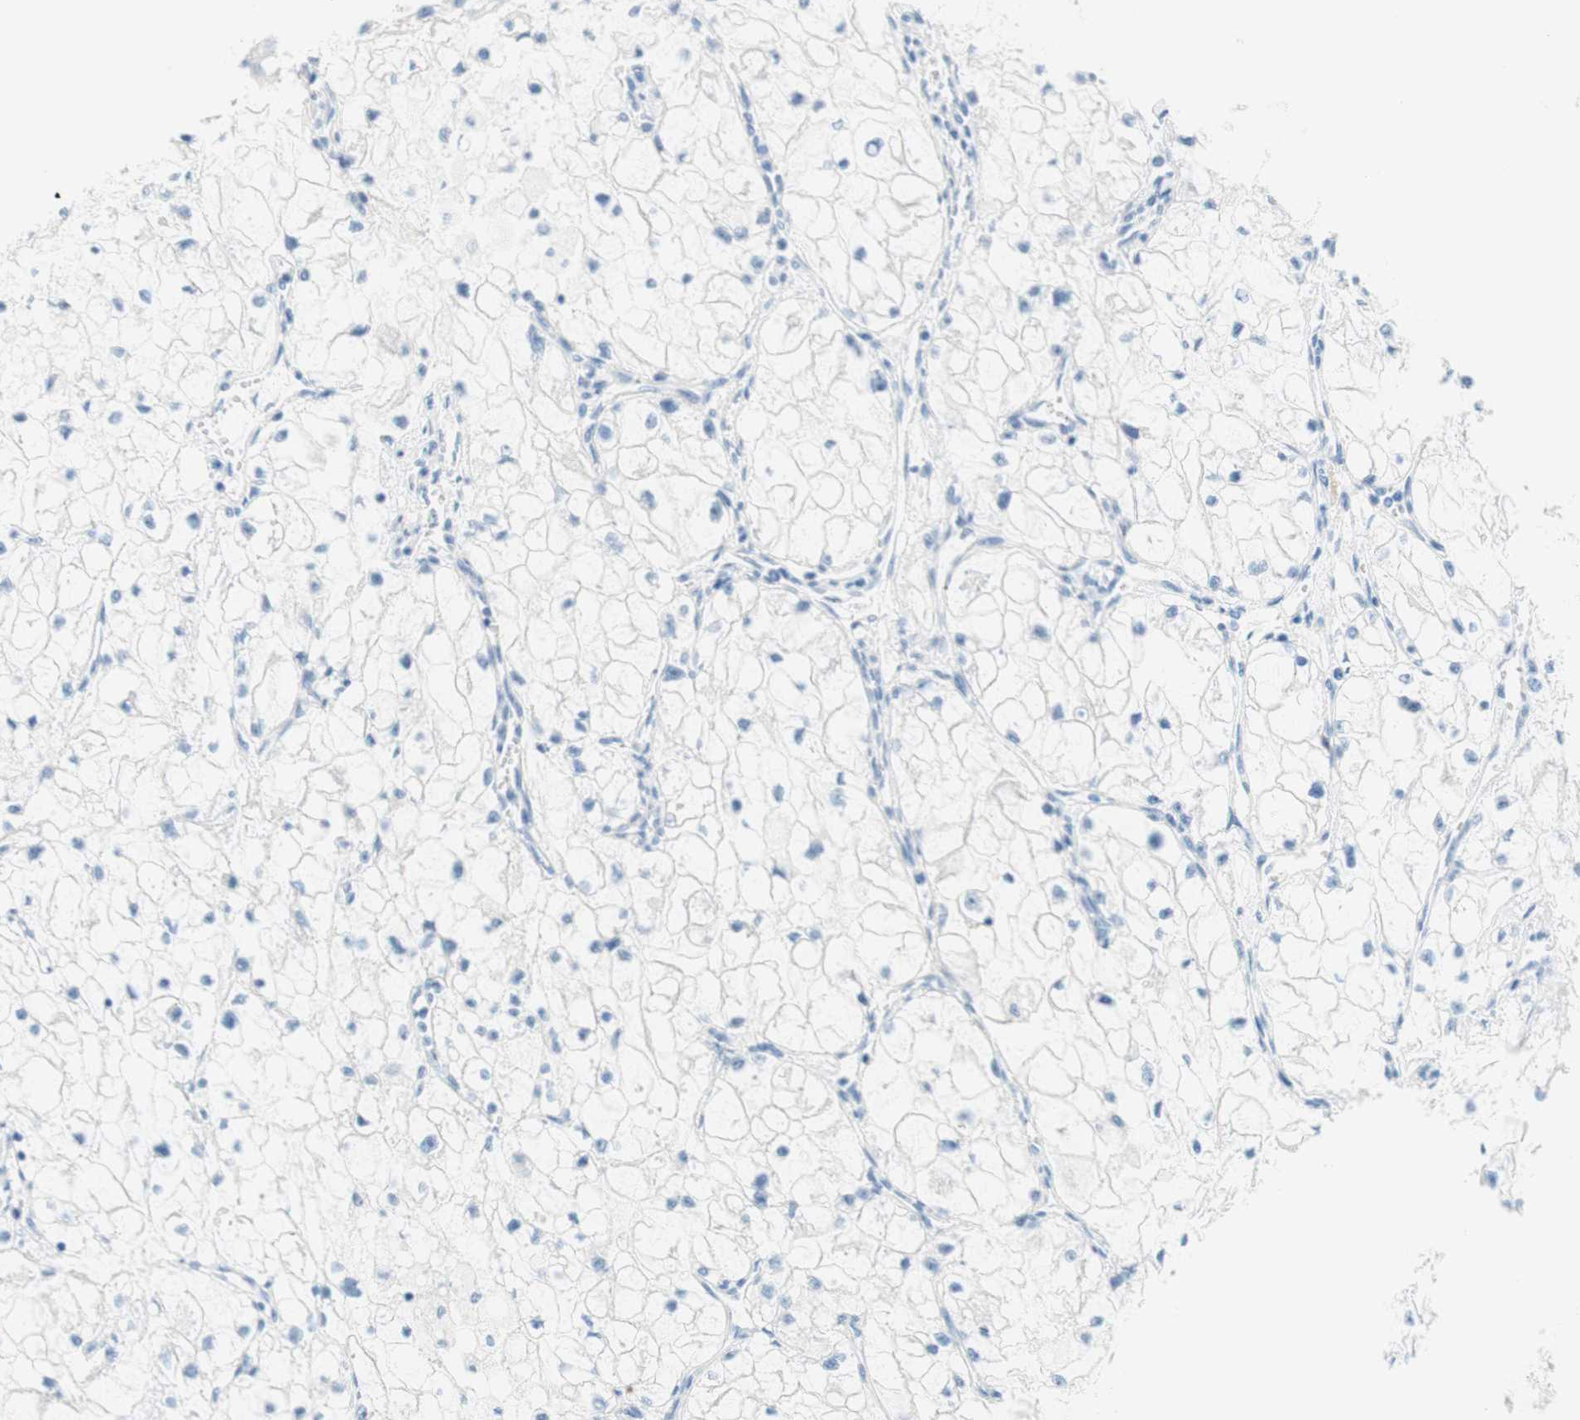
{"staining": {"intensity": "negative", "quantity": "none", "location": "none"}, "tissue": "renal cancer", "cell_type": "Tumor cells", "image_type": "cancer", "snomed": [{"axis": "morphology", "description": "Adenocarcinoma, NOS"}, {"axis": "topography", "description": "Kidney"}], "caption": "The immunohistochemistry micrograph has no significant staining in tumor cells of adenocarcinoma (renal) tissue.", "gene": "PASD1", "patient": {"sex": "female", "age": 70}}